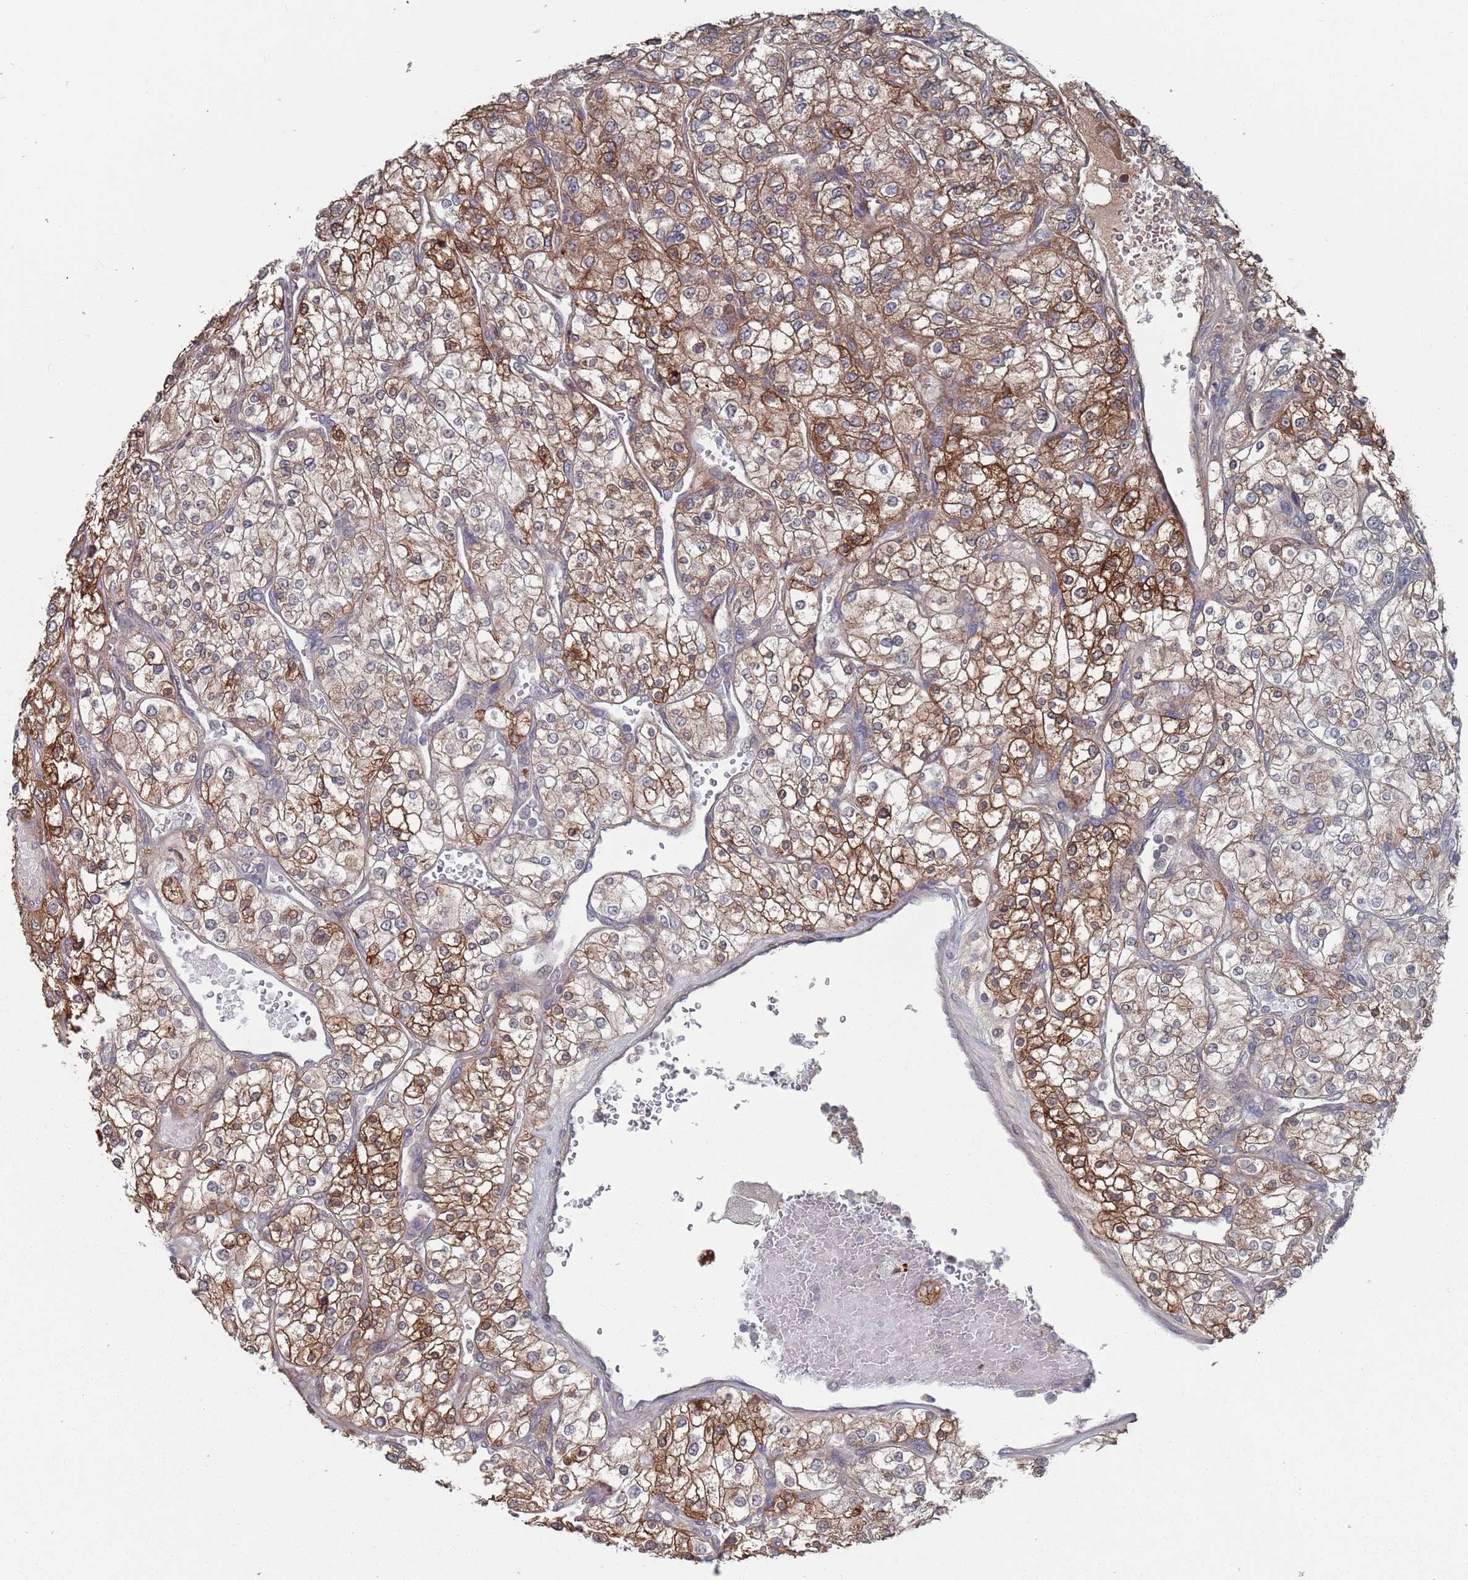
{"staining": {"intensity": "moderate", "quantity": ">75%", "location": "cytoplasmic/membranous"}, "tissue": "renal cancer", "cell_type": "Tumor cells", "image_type": "cancer", "snomed": [{"axis": "morphology", "description": "Adenocarcinoma, NOS"}, {"axis": "topography", "description": "Kidney"}], "caption": "This histopathology image exhibits immunohistochemistry (IHC) staining of renal adenocarcinoma, with medium moderate cytoplasmic/membranous expression in about >75% of tumor cells.", "gene": "DGKD", "patient": {"sex": "male", "age": 80}}